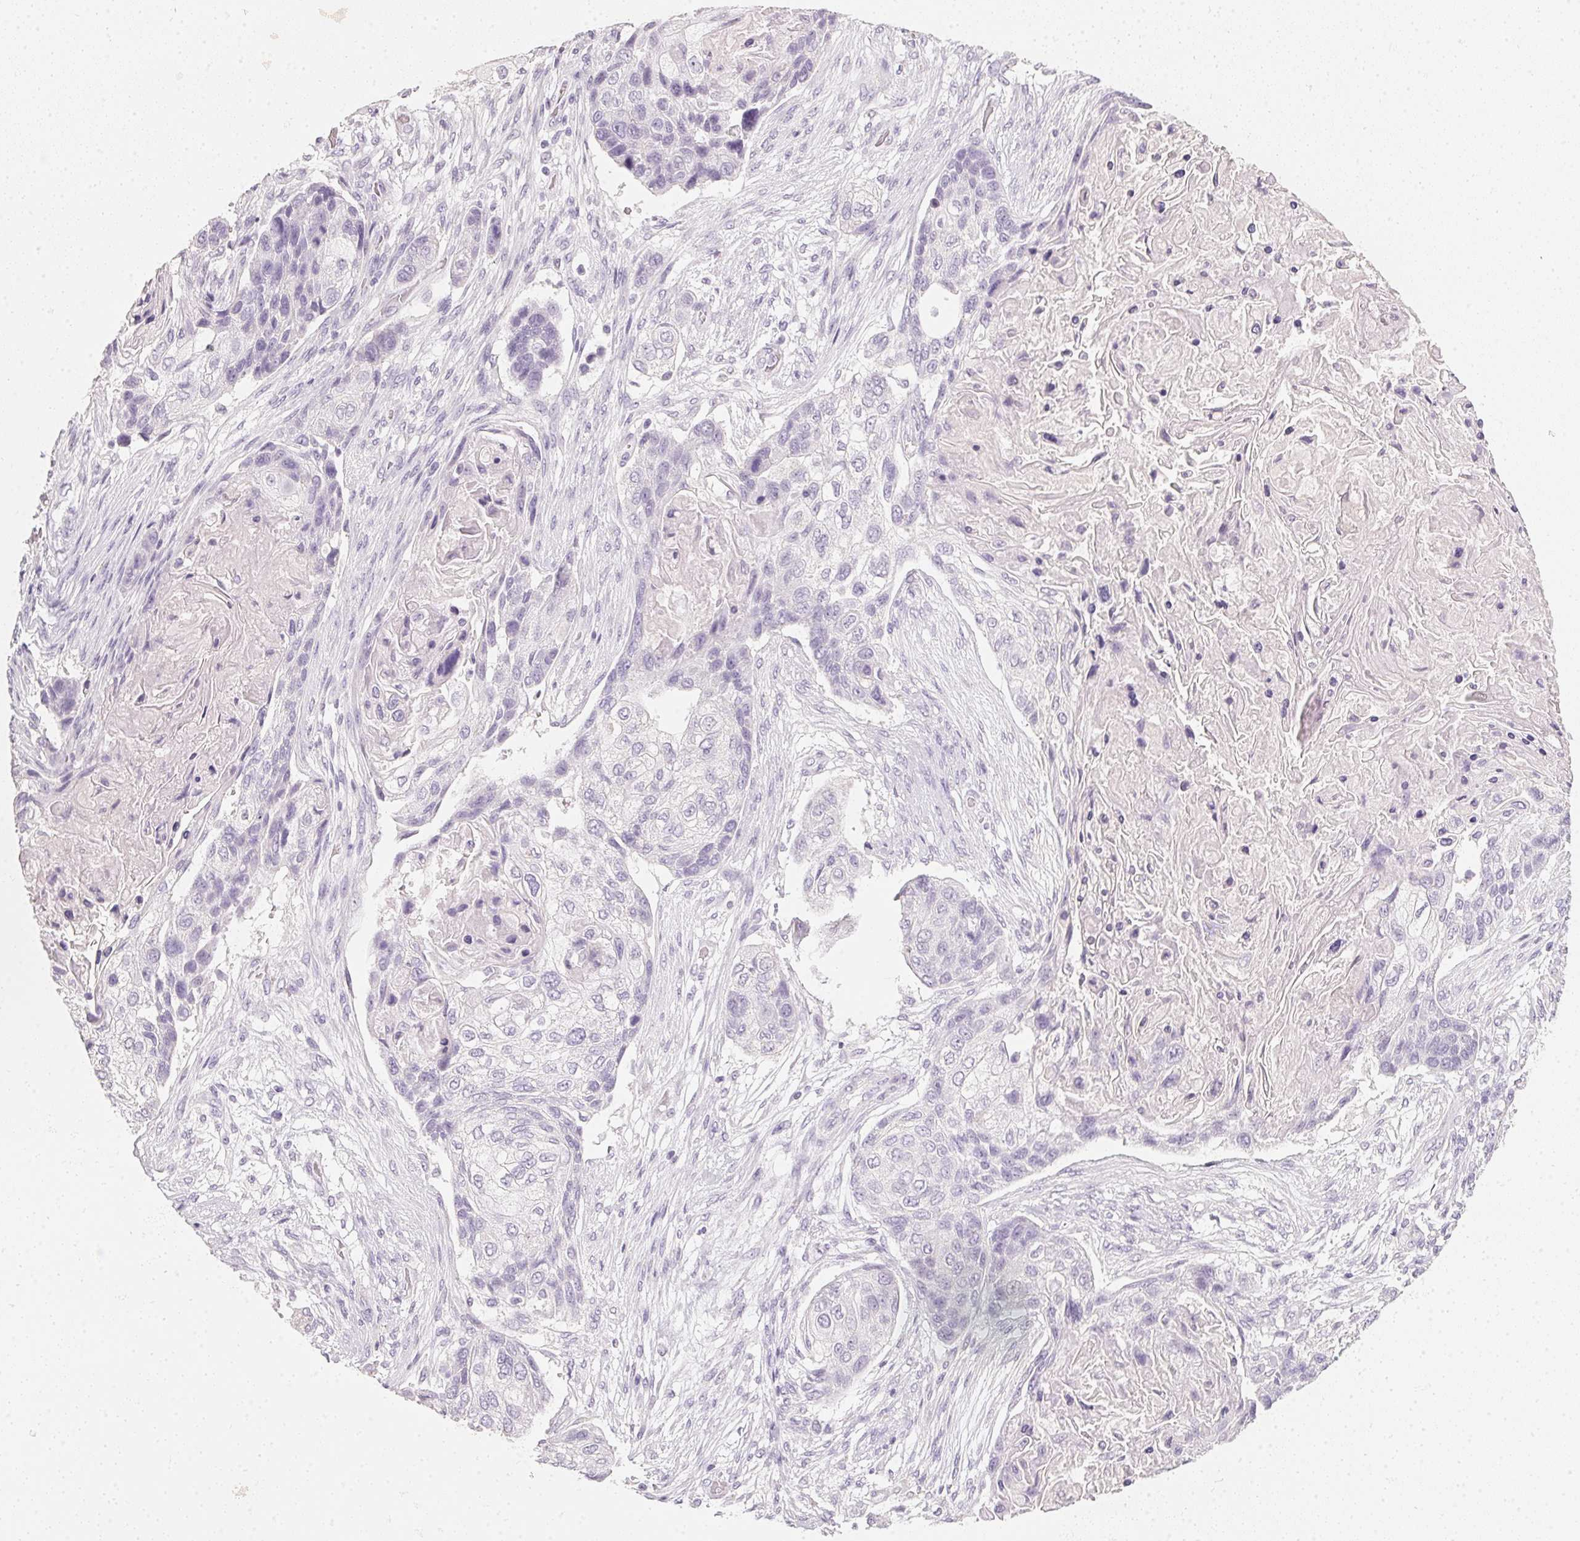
{"staining": {"intensity": "negative", "quantity": "none", "location": "none"}, "tissue": "lung cancer", "cell_type": "Tumor cells", "image_type": "cancer", "snomed": [{"axis": "morphology", "description": "Squamous cell carcinoma, NOS"}, {"axis": "topography", "description": "Lung"}], "caption": "Immunohistochemistry (IHC) micrograph of neoplastic tissue: human lung cancer stained with DAB (3,3'-diaminobenzidine) exhibits no significant protein staining in tumor cells.", "gene": "TMEM72", "patient": {"sex": "male", "age": 69}}